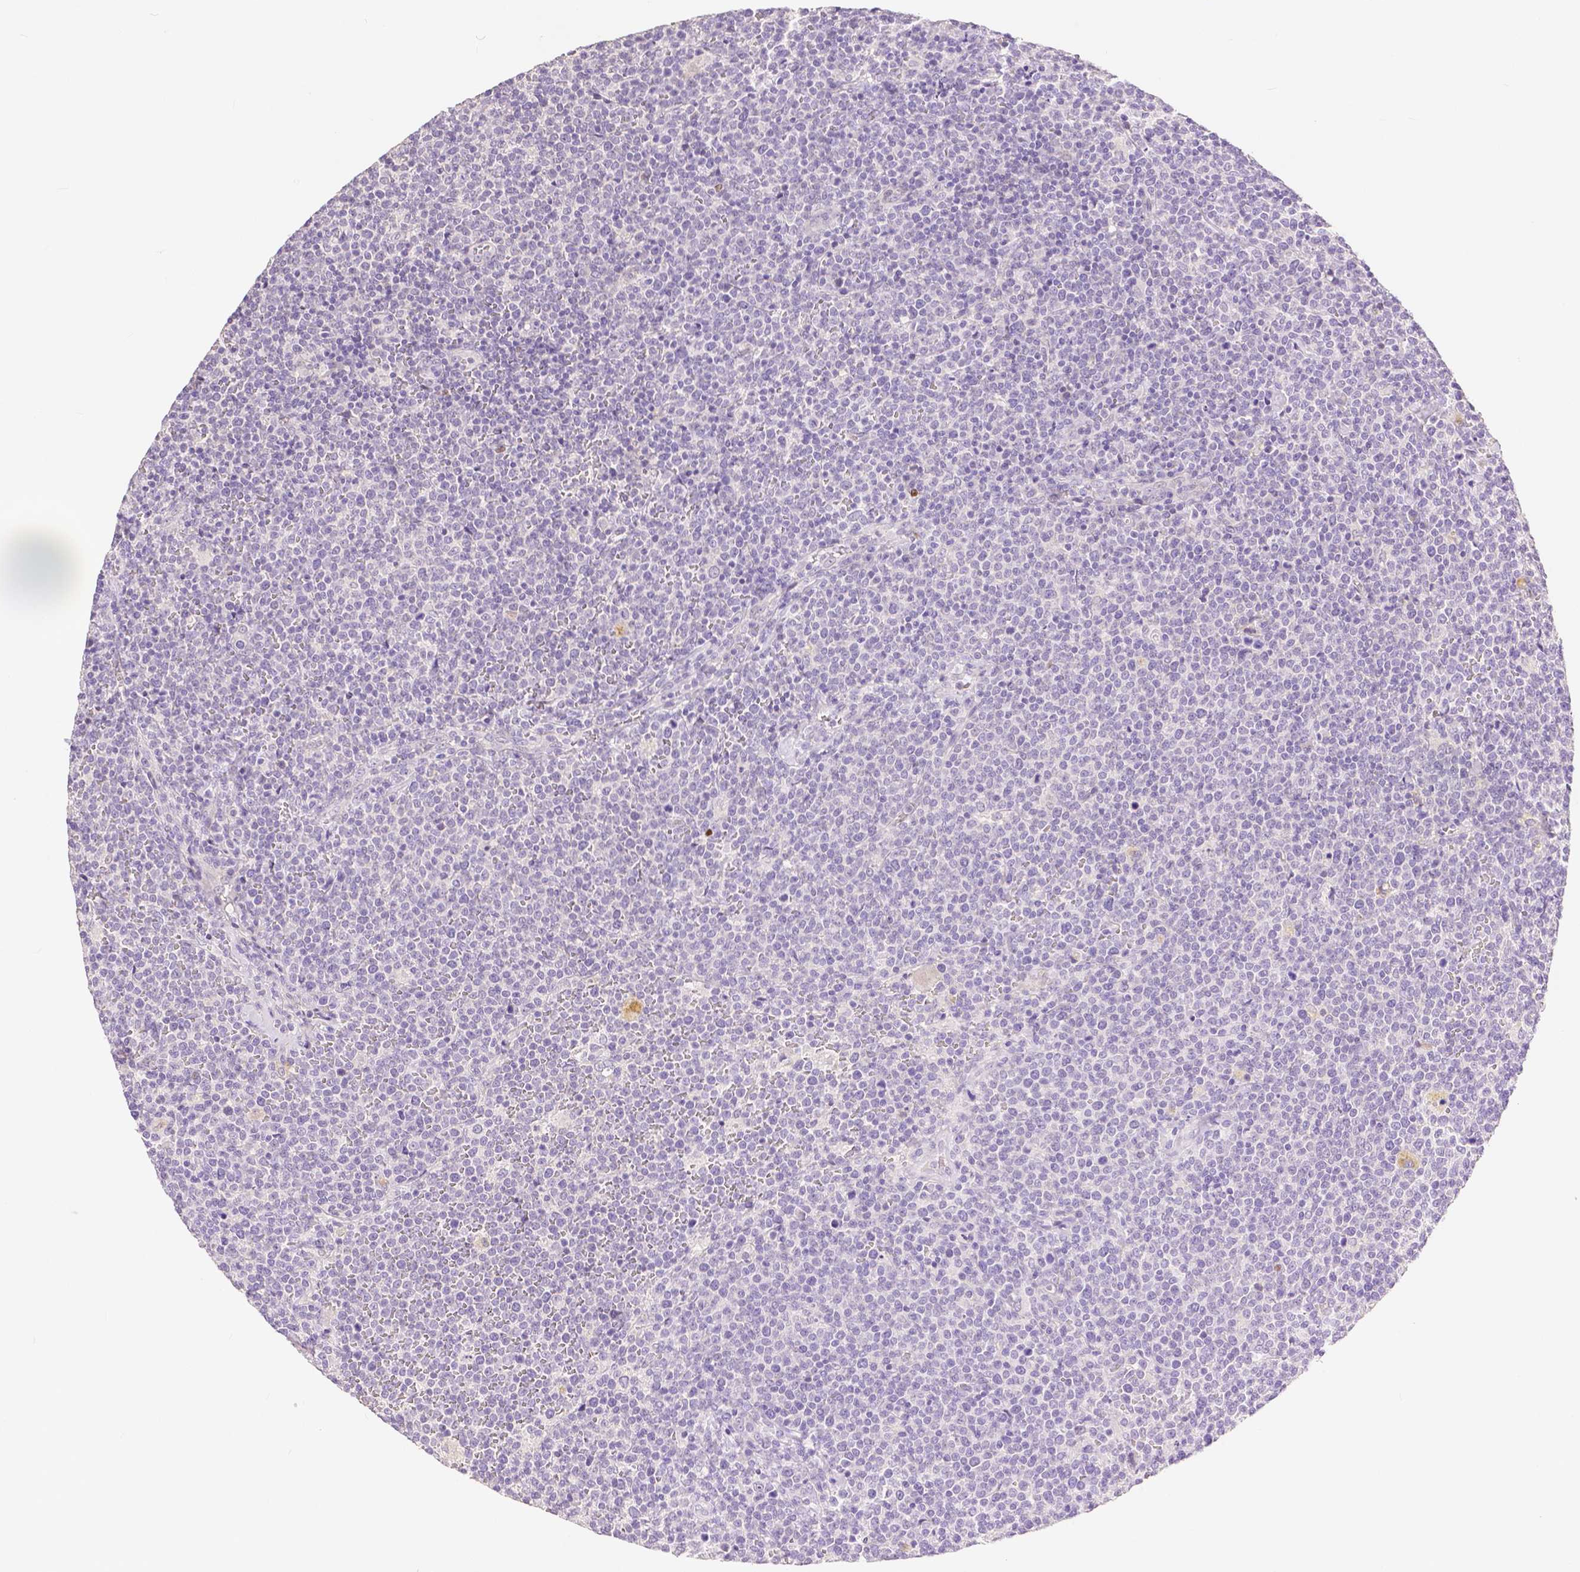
{"staining": {"intensity": "negative", "quantity": "none", "location": "none"}, "tissue": "lymphoma", "cell_type": "Tumor cells", "image_type": "cancer", "snomed": [{"axis": "morphology", "description": "Malignant lymphoma, non-Hodgkin's type, High grade"}, {"axis": "topography", "description": "Lymph node"}], "caption": "High power microscopy micrograph of an immunohistochemistry (IHC) micrograph of lymphoma, revealing no significant staining in tumor cells.", "gene": "HNF1B", "patient": {"sex": "male", "age": 61}}